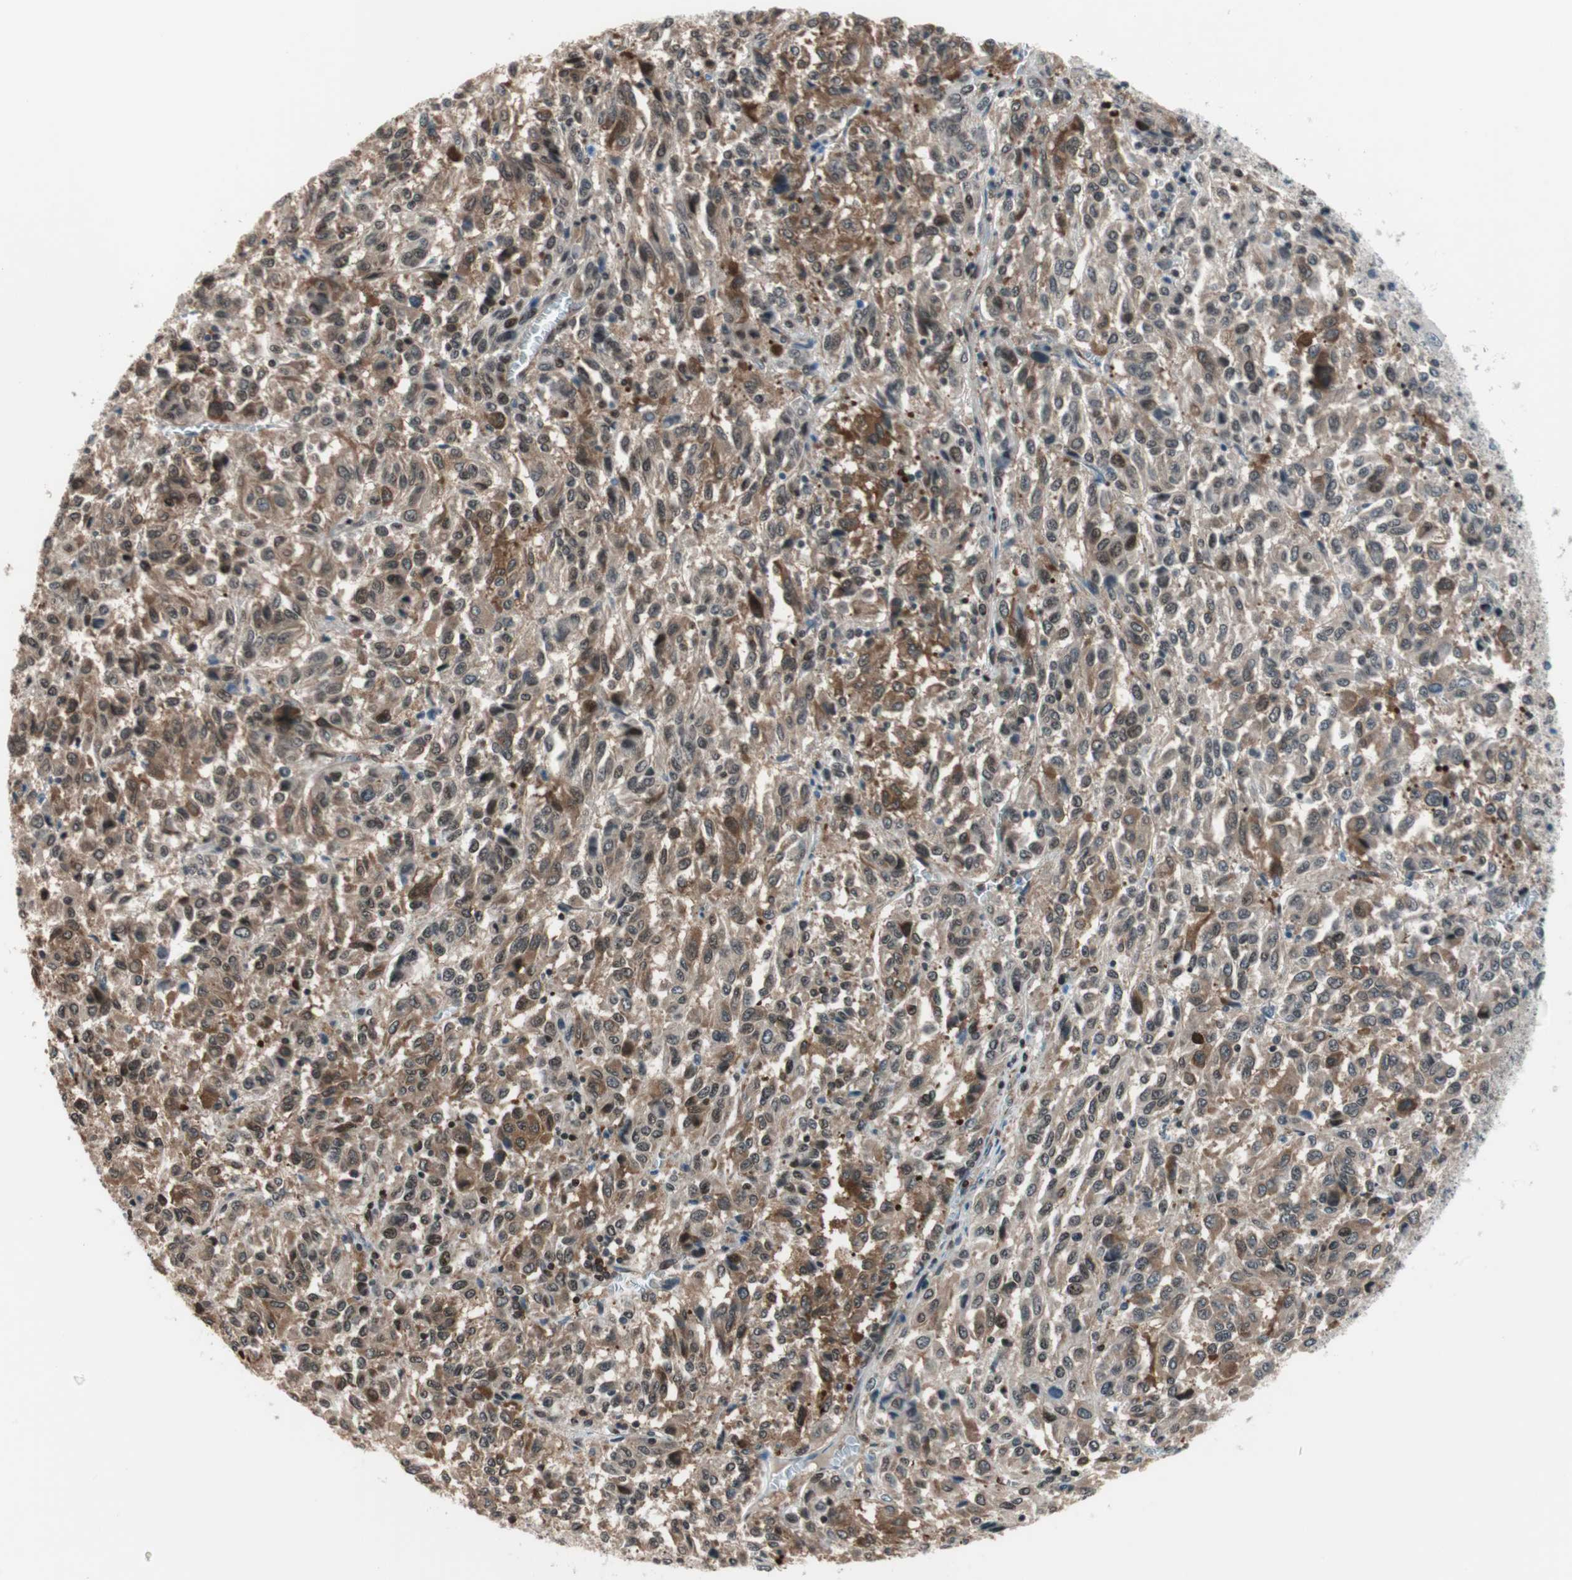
{"staining": {"intensity": "moderate", "quantity": ">75%", "location": "cytoplasmic/membranous"}, "tissue": "melanoma", "cell_type": "Tumor cells", "image_type": "cancer", "snomed": [{"axis": "morphology", "description": "Malignant melanoma, Metastatic site"}, {"axis": "topography", "description": "Lung"}], "caption": "DAB immunohistochemical staining of human melanoma shows moderate cytoplasmic/membranous protein expression in approximately >75% of tumor cells. (Brightfield microscopy of DAB IHC at high magnification).", "gene": "ZNF512B", "patient": {"sex": "male", "age": 64}}